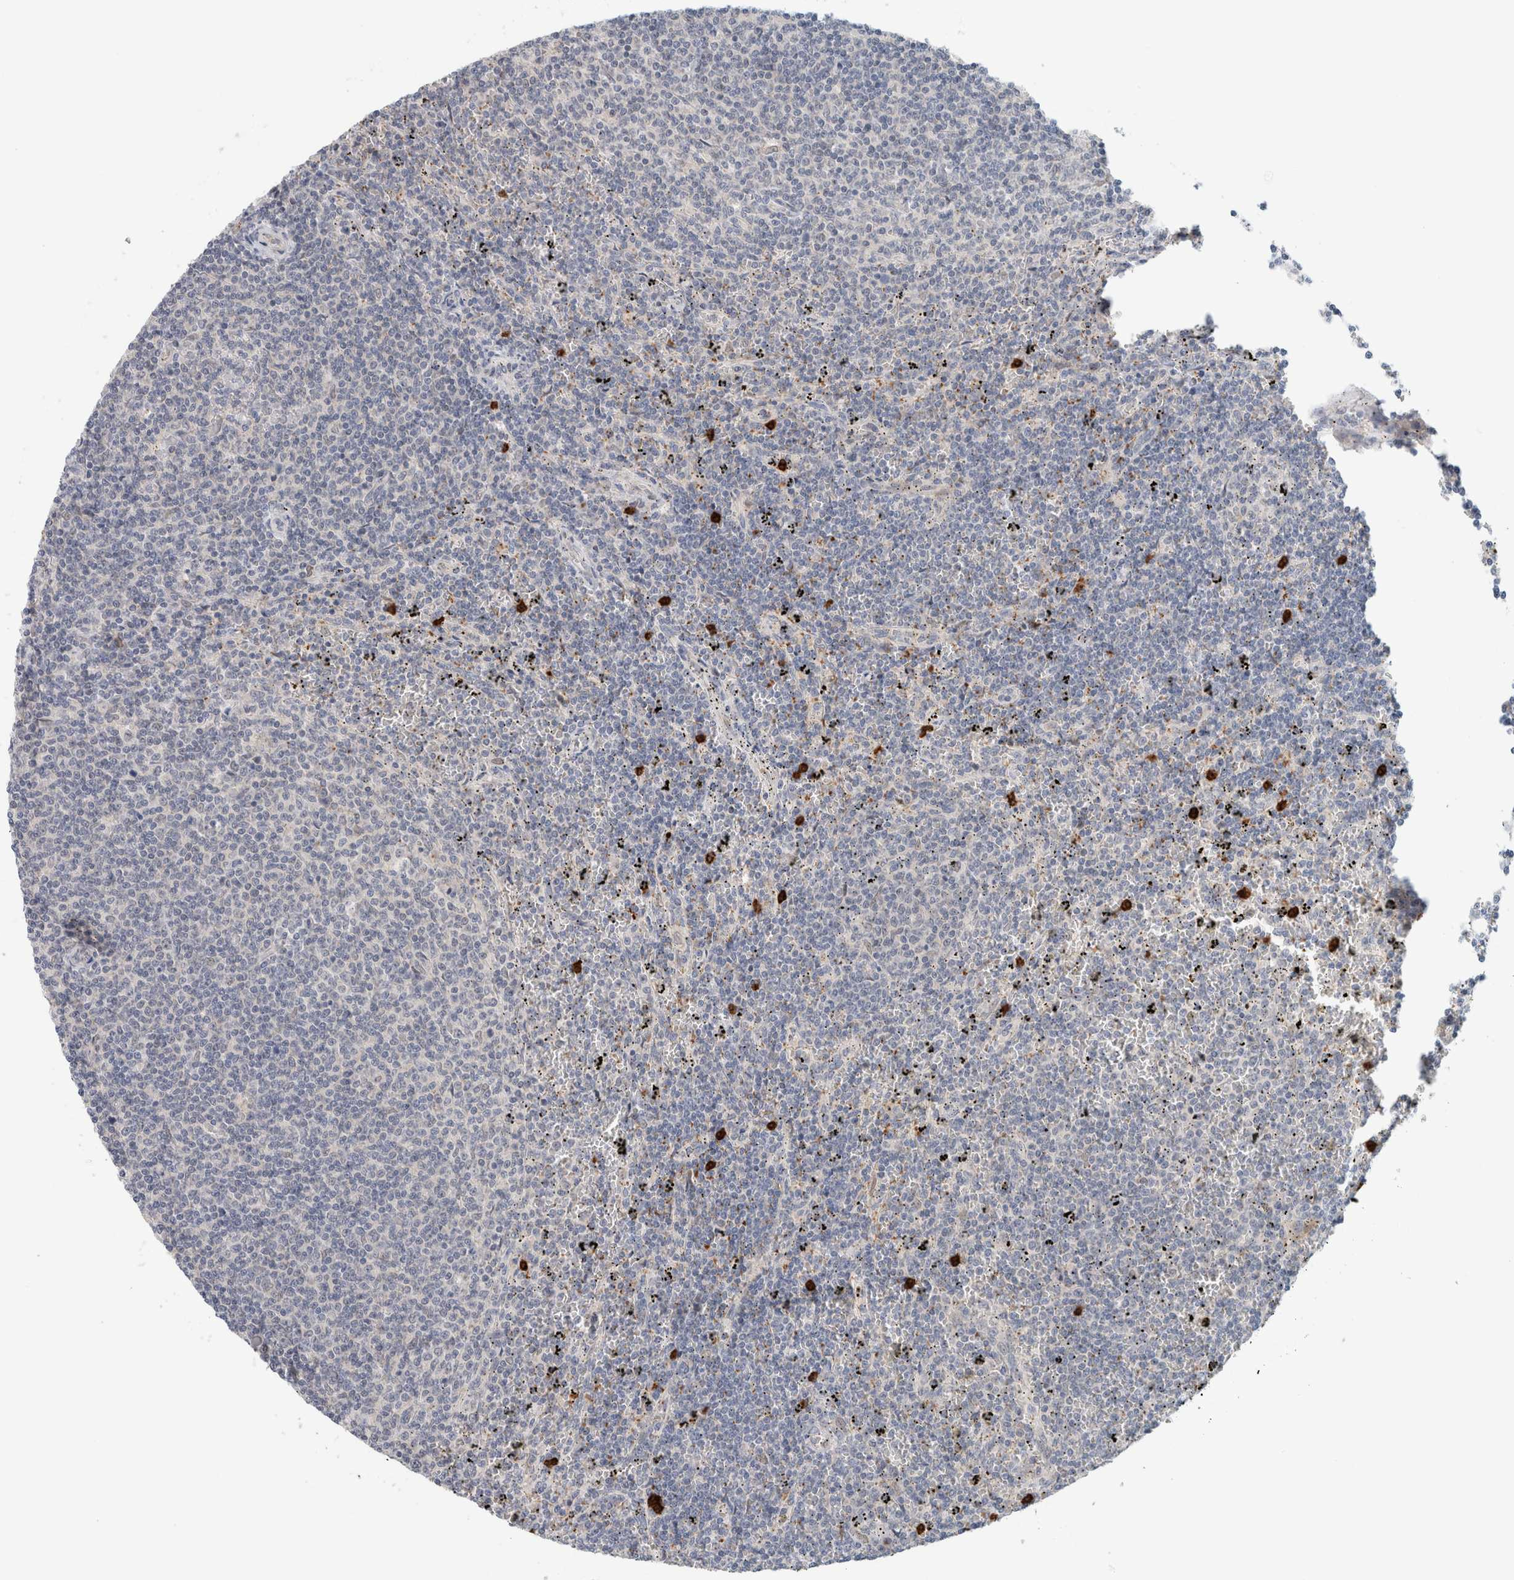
{"staining": {"intensity": "negative", "quantity": "none", "location": "none"}, "tissue": "lymphoma", "cell_type": "Tumor cells", "image_type": "cancer", "snomed": [{"axis": "morphology", "description": "Malignant lymphoma, non-Hodgkin's type, Low grade"}, {"axis": "topography", "description": "Spleen"}], "caption": "Immunohistochemical staining of human low-grade malignant lymphoma, non-Hodgkin's type shows no significant staining in tumor cells.", "gene": "CRAT", "patient": {"sex": "female", "age": 50}}